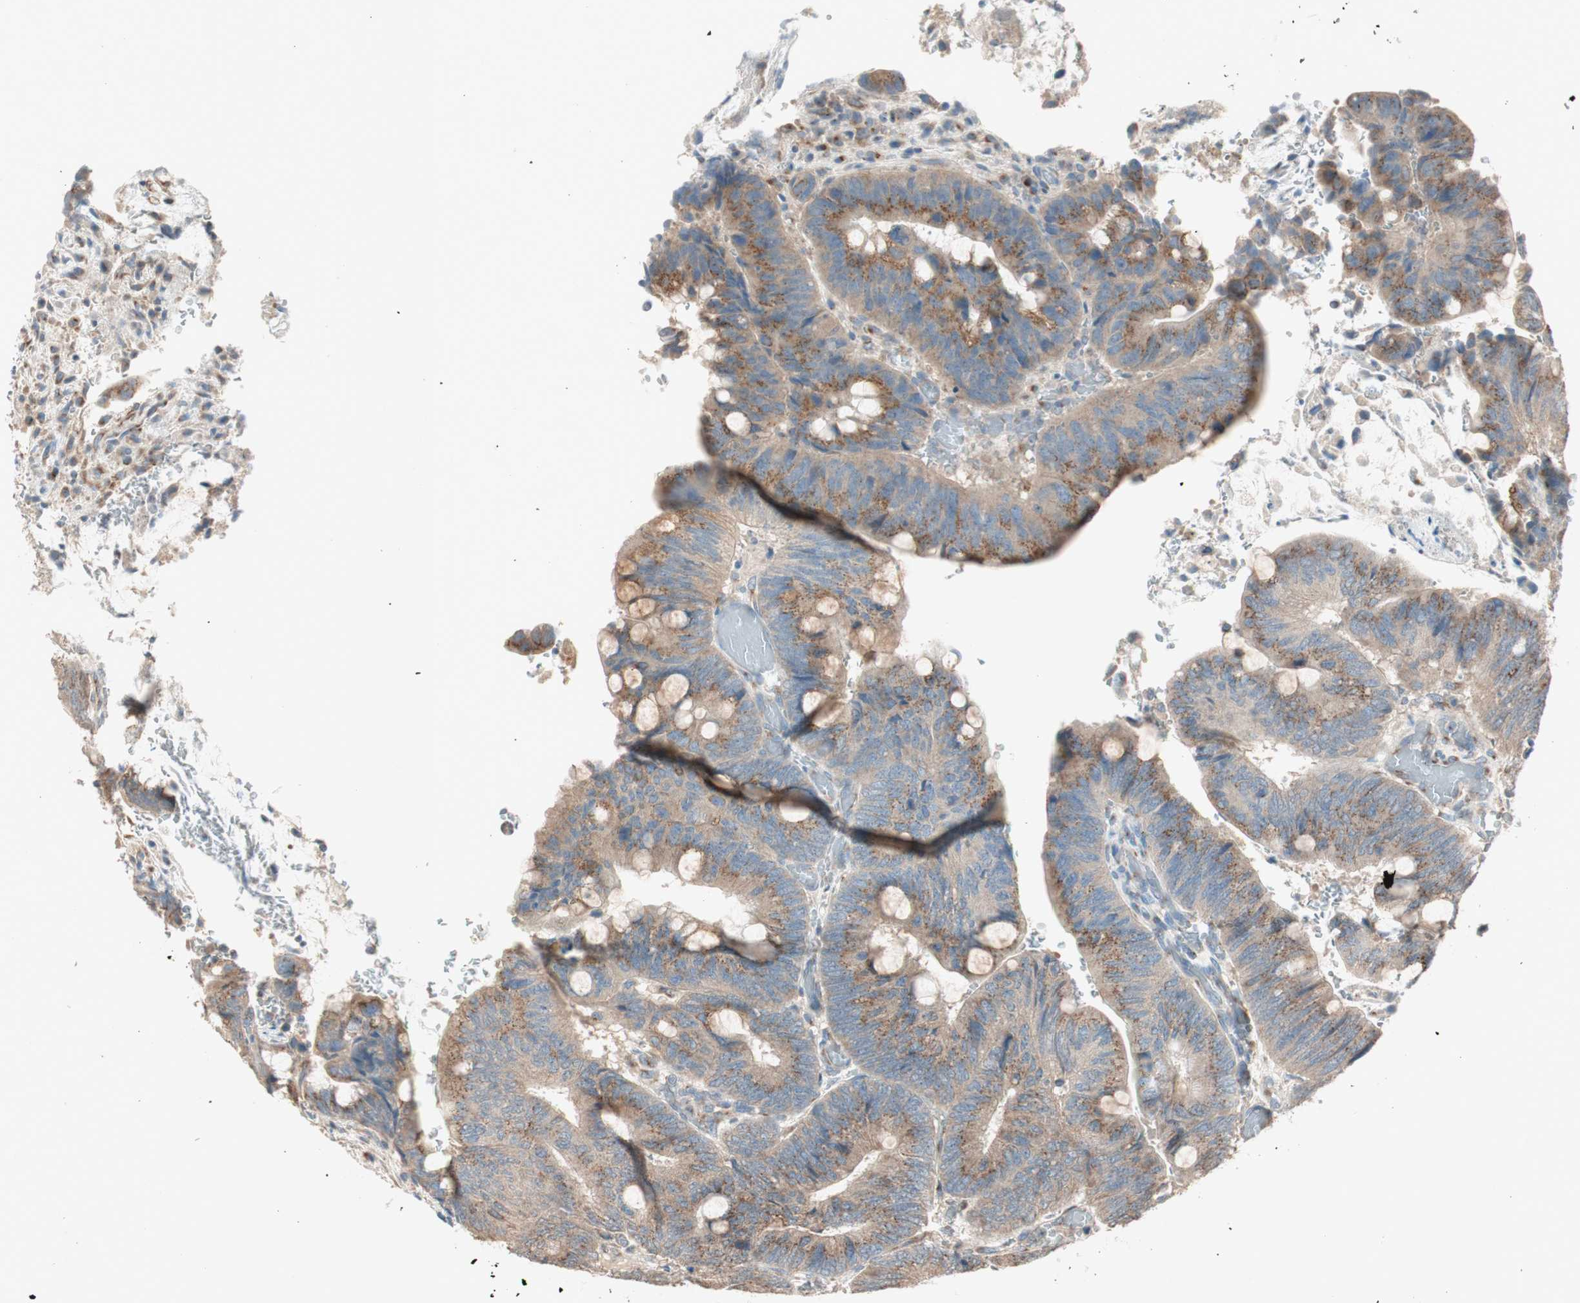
{"staining": {"intensity": "moderate", "quantity": "25%-75%", "location": "cytoplasmic/membranous"}, "tissue": "colorectal cancer", "cell_type": "Tumor cells", "image_type": "cancer", "snomed": [{"axis": "morphology", "description": "Normal tissue, NOS"}, {"axis": "morphology", "description": "Adenocarcinoma, NOS"}, {"axis": "topography", "description": "Rectum"}, {"axis": "topography", "description": "Peripheral nerve tissue"}], "caption": "Protein expression analysis of human colorectal cancer reveals moderate cytoplasmic/membranous positivity in about 25%-75% of tumor cells.", "gene": "SEC16A", "patient": {"sex": "male", "age": 92}}